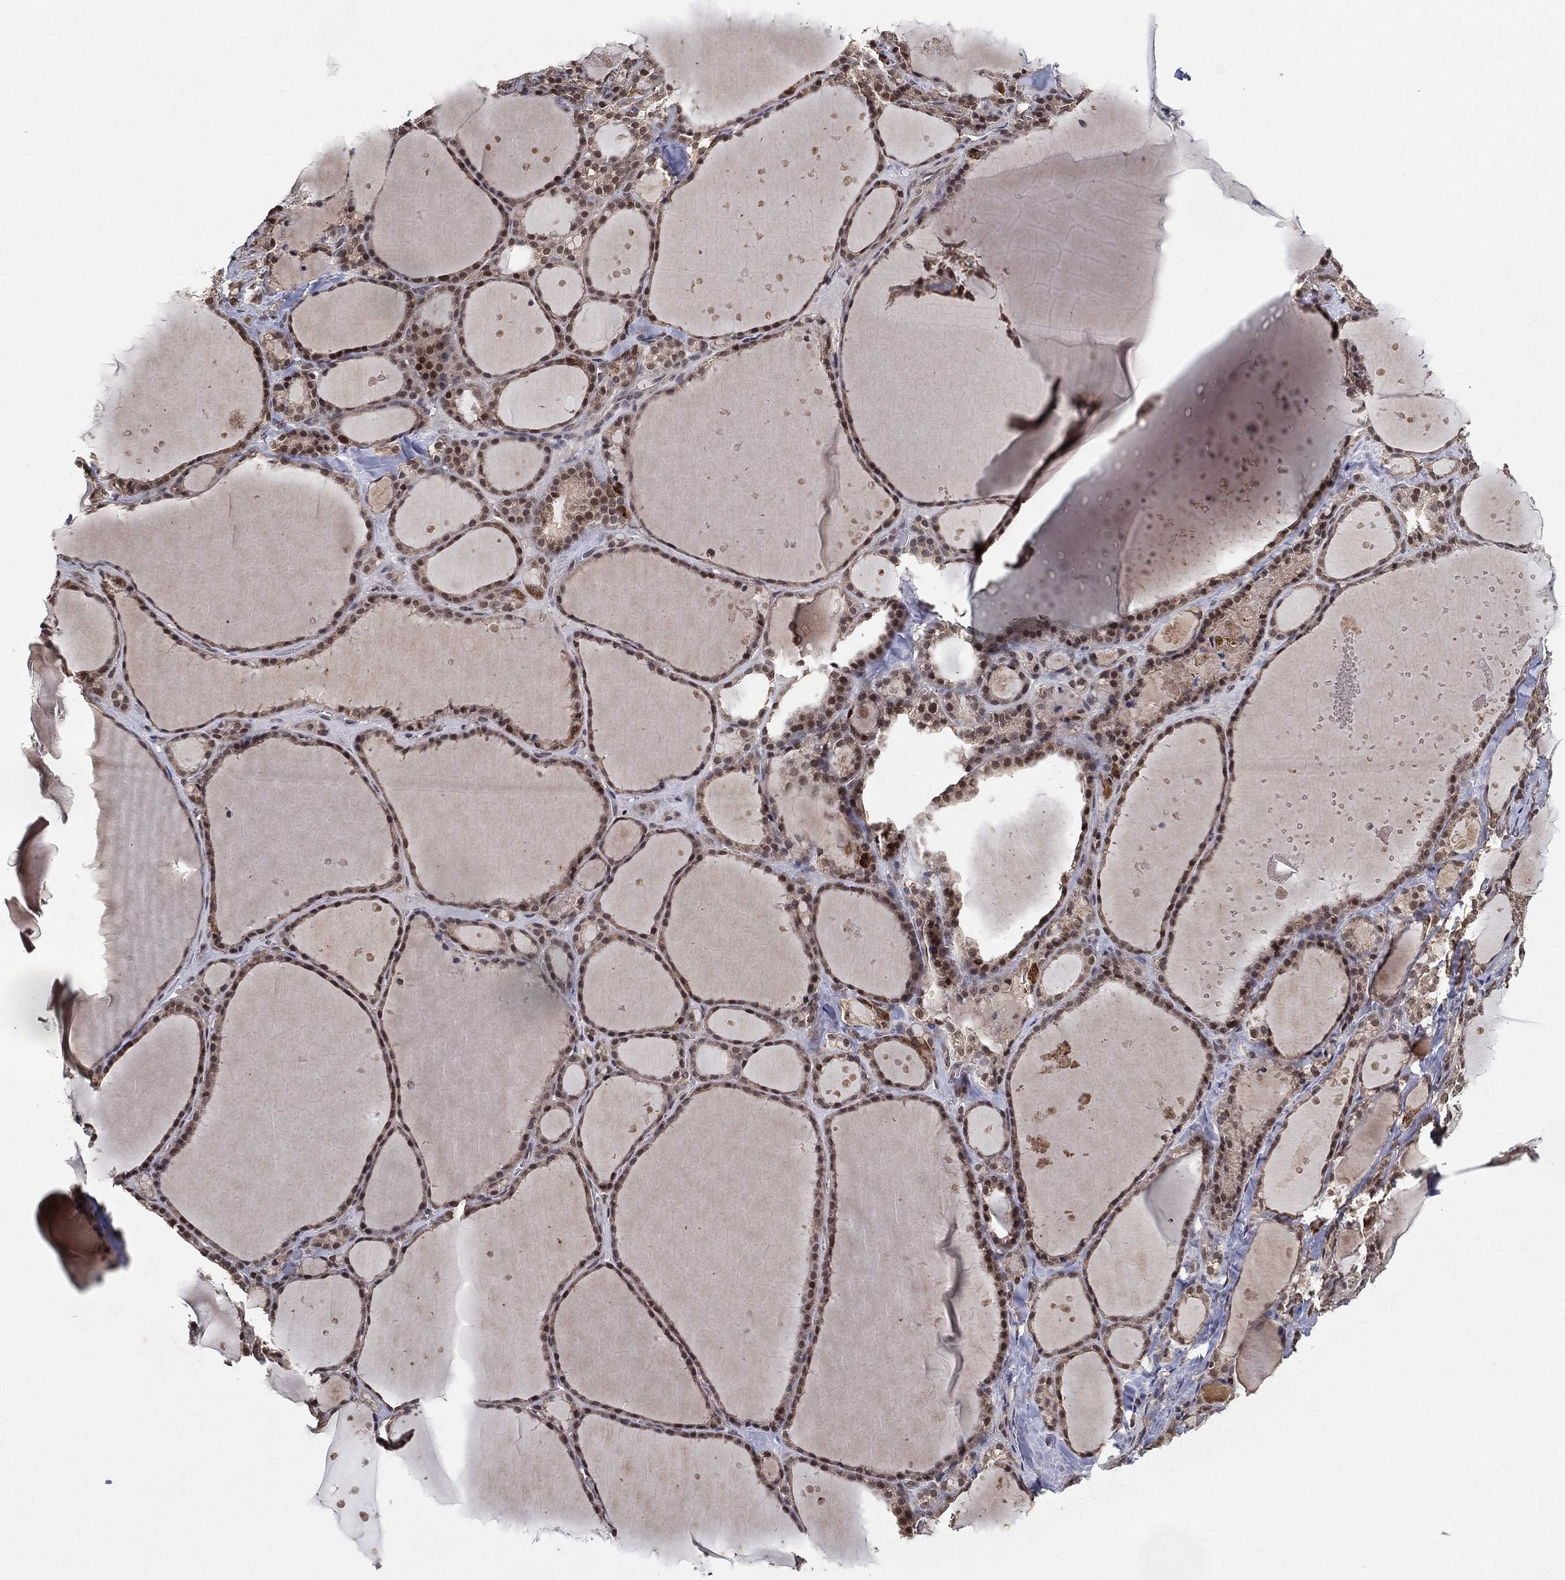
{"staining": {"intensity": "moderate", "quantity": "<25%", "location": "nuclear"}, "tissue": "thyroid gland", "cell_type": "Glandular cells", "image_type": "normal", "snomed": [{"axis": "morphology", "description": "Normal tissue, NOS"}, {"axis": "topography", "description": "Thyroid gland"}], "caption": "This is an image of immunohistochemistry staining of unremarkable thyroid gland, which shows moderate expression in the nuclear of glandular cells.", "gene": "NELFCD", "patient": {"sex": "male", "age": 68}}